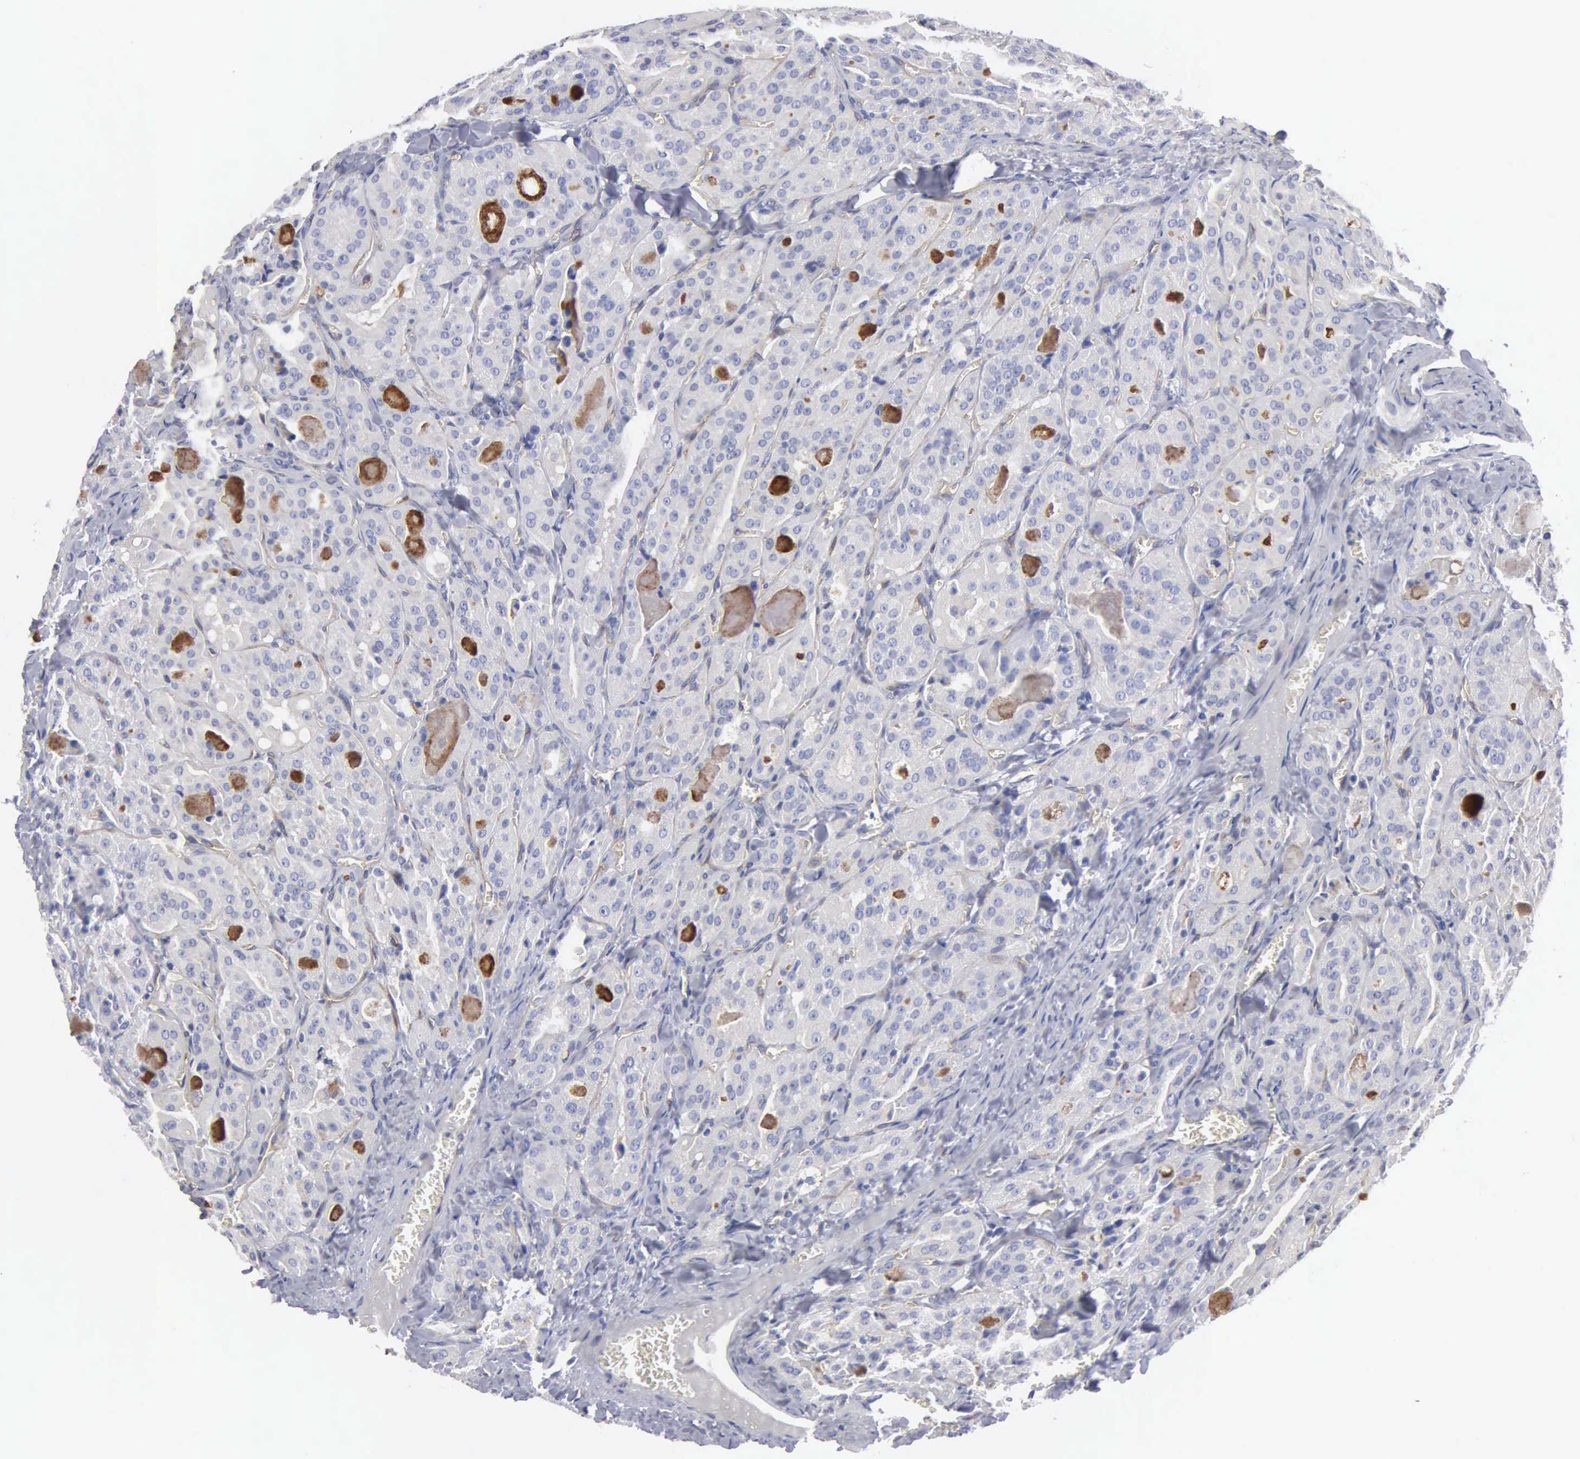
{"staining": {"intensity": "negative", "quantity": "none", "location": "none"}, "tissue": "thyroid cancer", "cell_type": "Tumor cells", "image_type": "cancer", "snomed": [{"axis": "morphology", "description": "Carcinoma, NOS"}, {"axis": "topography", "description": "Thyroid gland"}], "caption": "This is an immunohistochemistry (IHC) micrograph of thyroid carcinoma. There is no expression in tumor cells.", "gene": "RDX", "patient": {"sex": "male", "age": 76}}